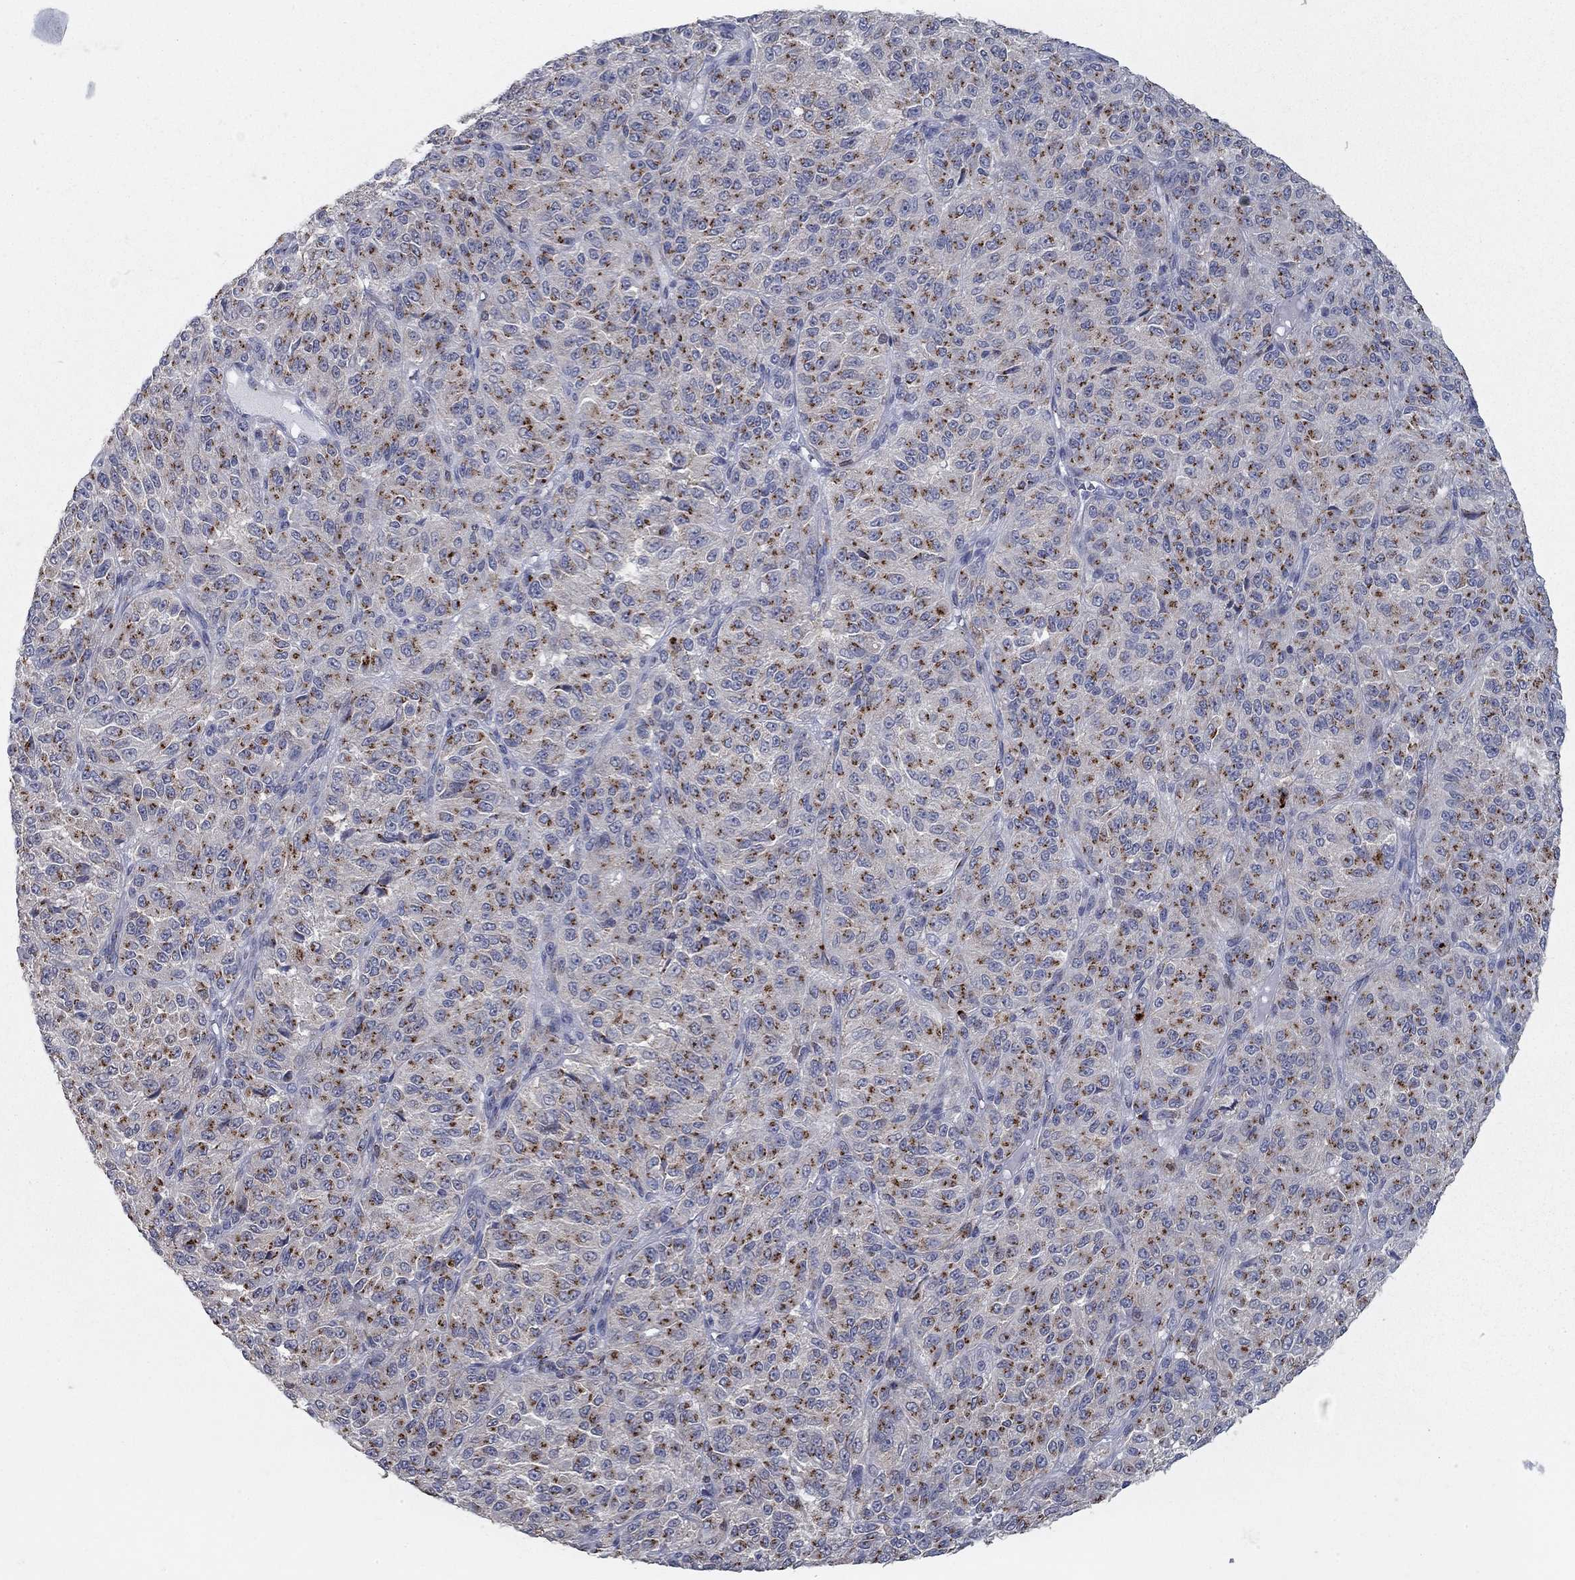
{"staining": {"intensity": "strong", "quantity": ">75%", "location": "cytoplasmic/membranous"}, "tissue": "melanoma", "cell_type": "Tumor cells", "image_type": "cancer", "snomed": [{"axis": "morphology", "description": "Malignant melanoma, Metastatic site"}, {"axis": "topography", "description": "Brain"}], "caption": "Immunohistochemistry (IHC) of melanoma exhibits high levels of strong cytoplasmic/membranous expression in about >75% of tumor cells. (DAB = brown stain, brightfield microscopy at high magnification).", "gene": "KIAA0319L", "patient": {"sex": "female", "age": 56}}